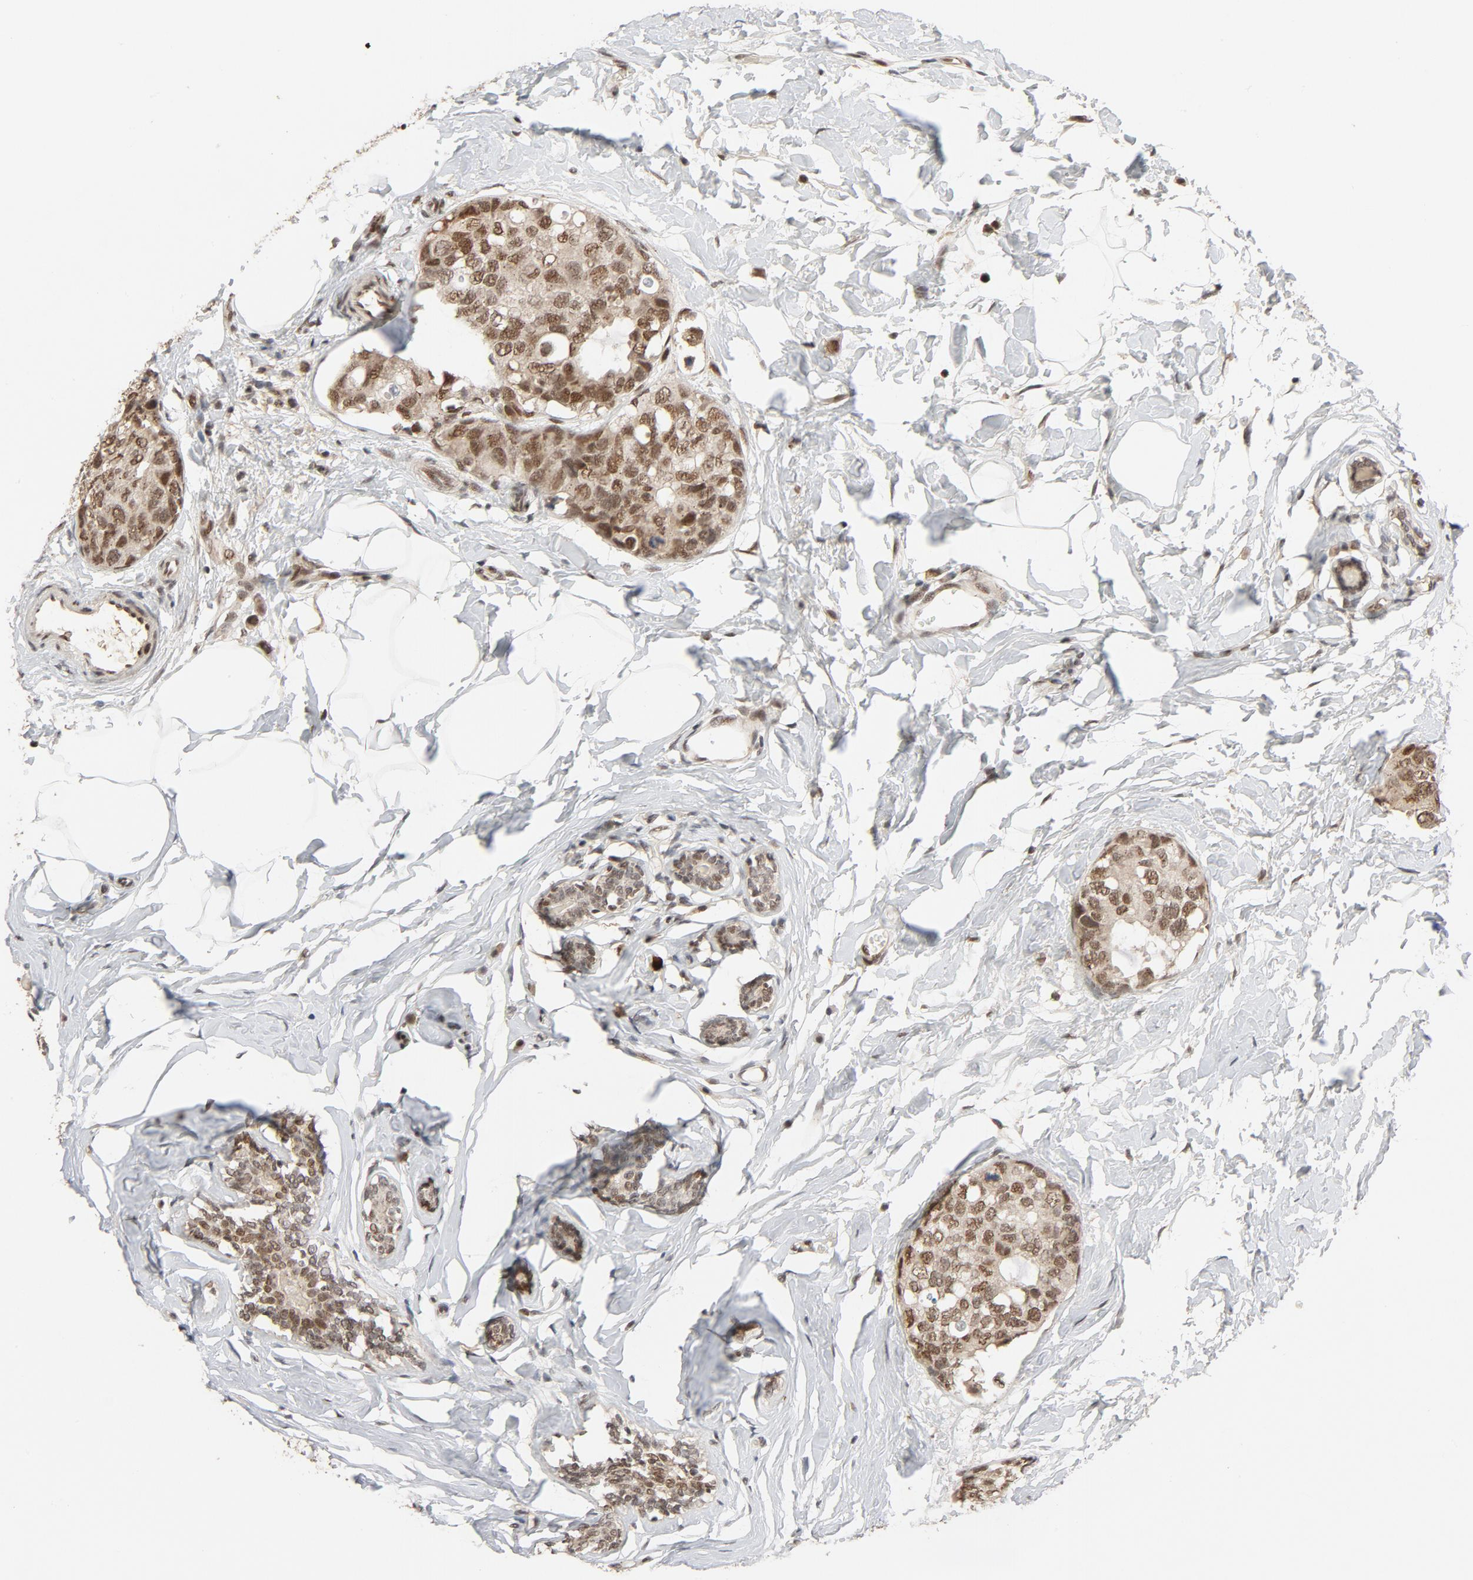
{"staining": {"intensity": "moderate", "quantity": ">75%", "location": "nuclear"}, "tissue": "breast cancer", "cell_type": "Tumor cells", "image_type": "cancer", "snomed": [{"axis": "morphology", "description": "Normal tissue, NOS"}, {"axis": "morphology", "description": "Duct carcinoma"}, {"axis": "topography", "description": "Breast"}], "caption": "Immunohistochemical staining of human breast infiltrating ductal carcinoma reveals medium levels of moderate nuclear protein expression in about >75% of tumor cells.", "gene": "SMARCD1", "patient": {"sex": "female", "age": 50}}